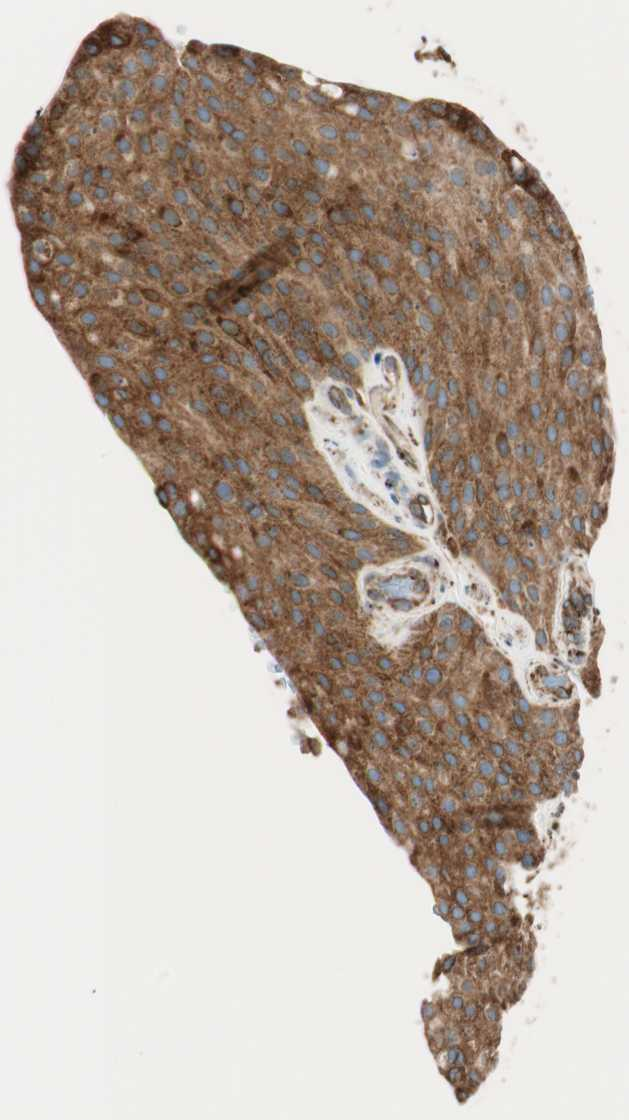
{"staining": {"intensity": "strong", "quantity": ">75%", "location": "cytoplasmic/membranous"}, "tissue": "urothelial cancer", "cell_type": "Tumor cells", "image_type": "cancer", "snomed": [{"axis": "morphology", "description": "Urothelial carcinoma, Low grade"}, {"axis": "topography", "description": "Smooth muscle"}, {"axis": "topography", "description": "Urinary bladder"}], "caption": "IHC of low-grade urothelial carcinoma reveals high levels of strong cytoplasmic/membranous positivity in about >75% of tumor cells. (Brightfield microscopy of DAB IHC at high magnification).", "gene": "PRKCSH", "patient": {"sex": "male", "age": 60}}